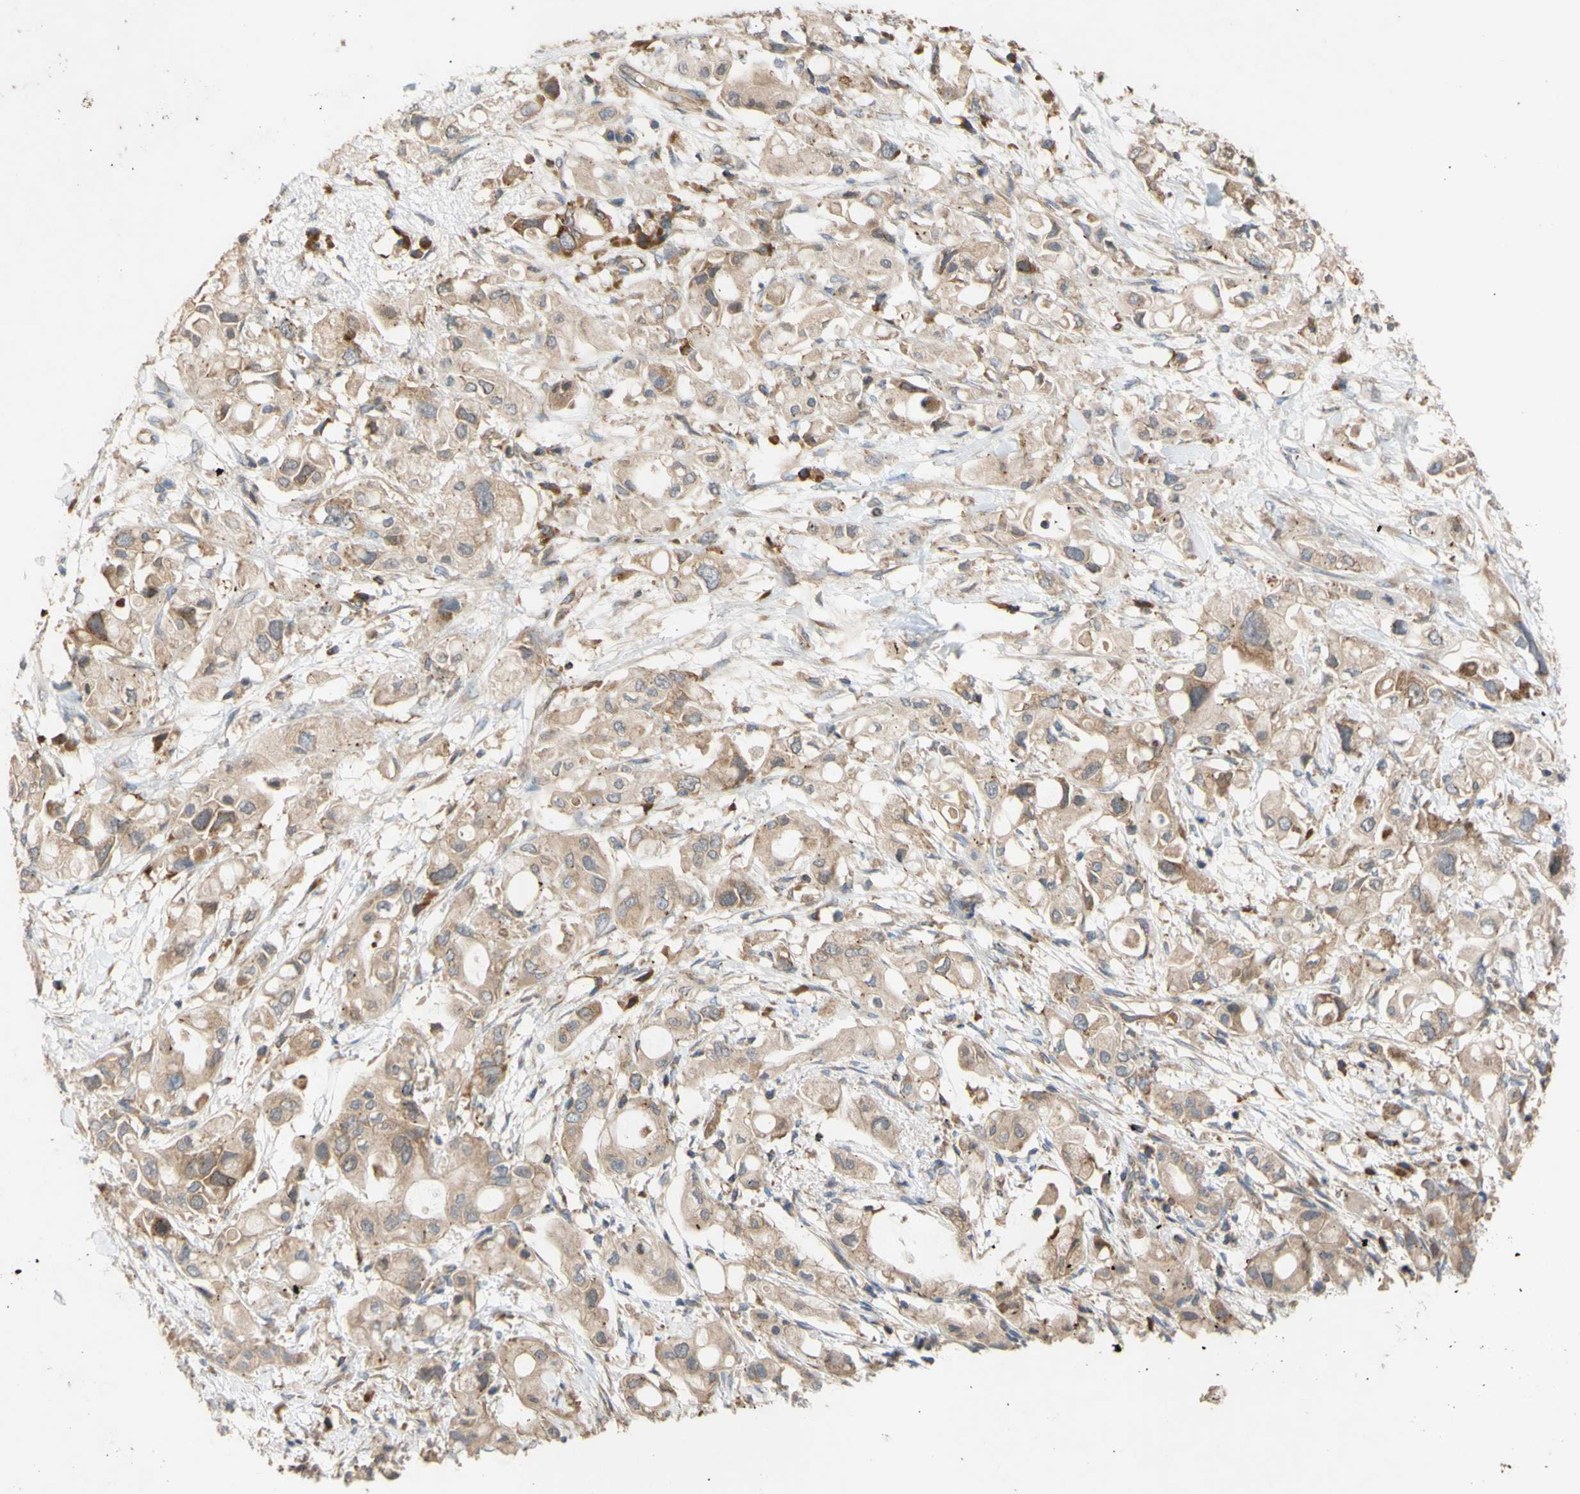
{"staining": {"intensity": "weak", "quantity": "25%-75%", "location": "cytoplasmic/membranous"}, "tissue": "pancreatic cancer", "cell_type": "Tumor cells", "image_type": "cancer", "snomed": [{"axis": "morphology", "description": "Adenocarcinoma, NOS"}, {"axis": "topography", "description": "Pancreas"}], "caption": "The photomicrograph reveals a brown stain indicating the presence of a protein in the cytoplasmic/membranous of tumor cells in adenocarcinoma (pancreatic).", "gene": "EIF2S3", "patient": {"sex": "female", "age": 56}}